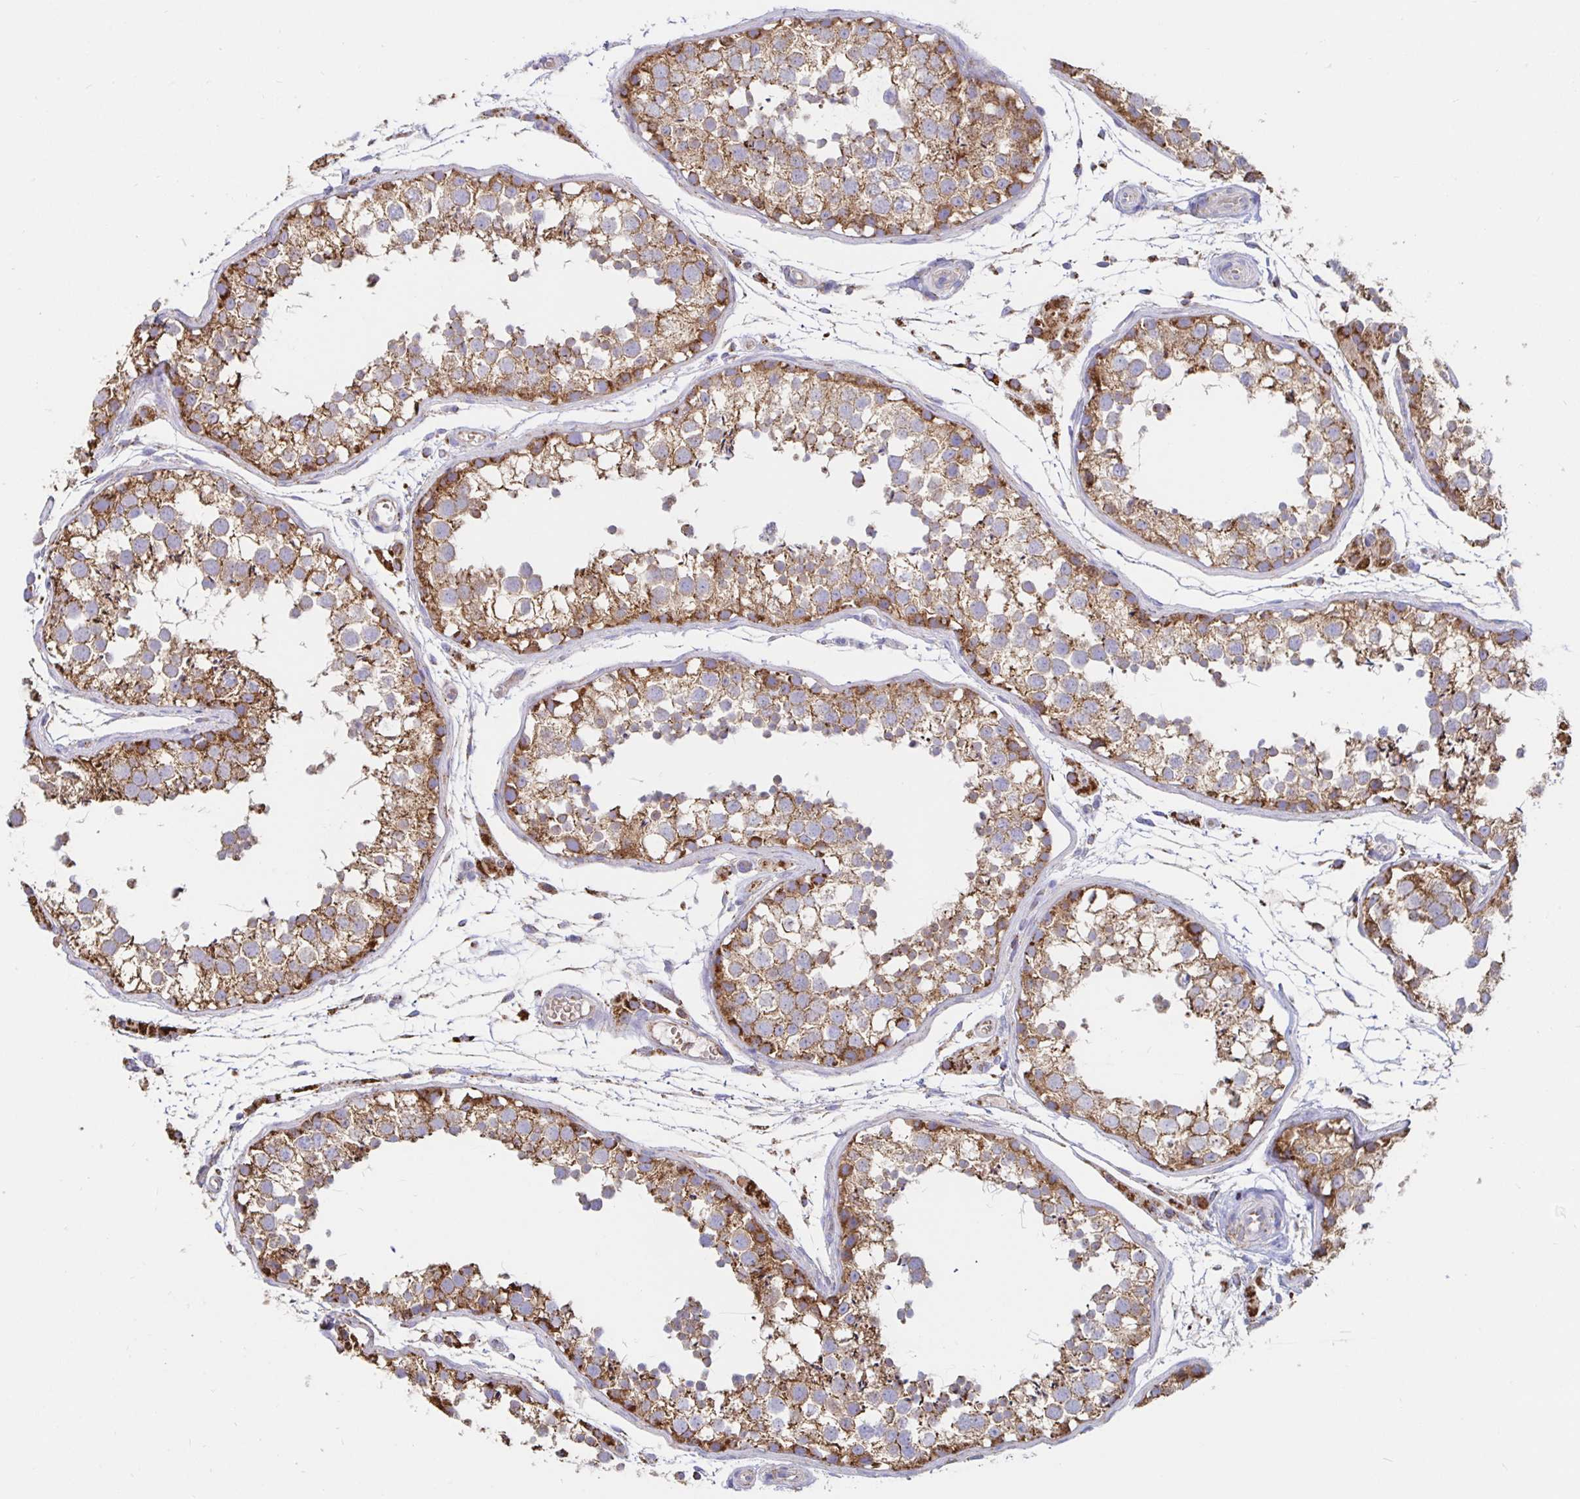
{"staining": {"intensity": "moderate", "quantity": ">75%", "location": "cytoplasmic/membranous"}, "tissue": "testis", "cell_type": "Cells in seminiferous ducts", "image_type": "normal", "snomed": [{"axis": "morphology", "description": "Normal tissue, NOS"}, {"axis": "morphology", "description": "Seminoma, NOS"}, {"axis": "topography", "description": "Testis"}], "caption": "Testis stained for a protein (brown) demonstrates moderate cytoplasmic/membranous positive positivity in about >75% of cells in seminiferous ducts.", "gene": "PRDX3", "patient": {"sex": "male", "age": 29}}